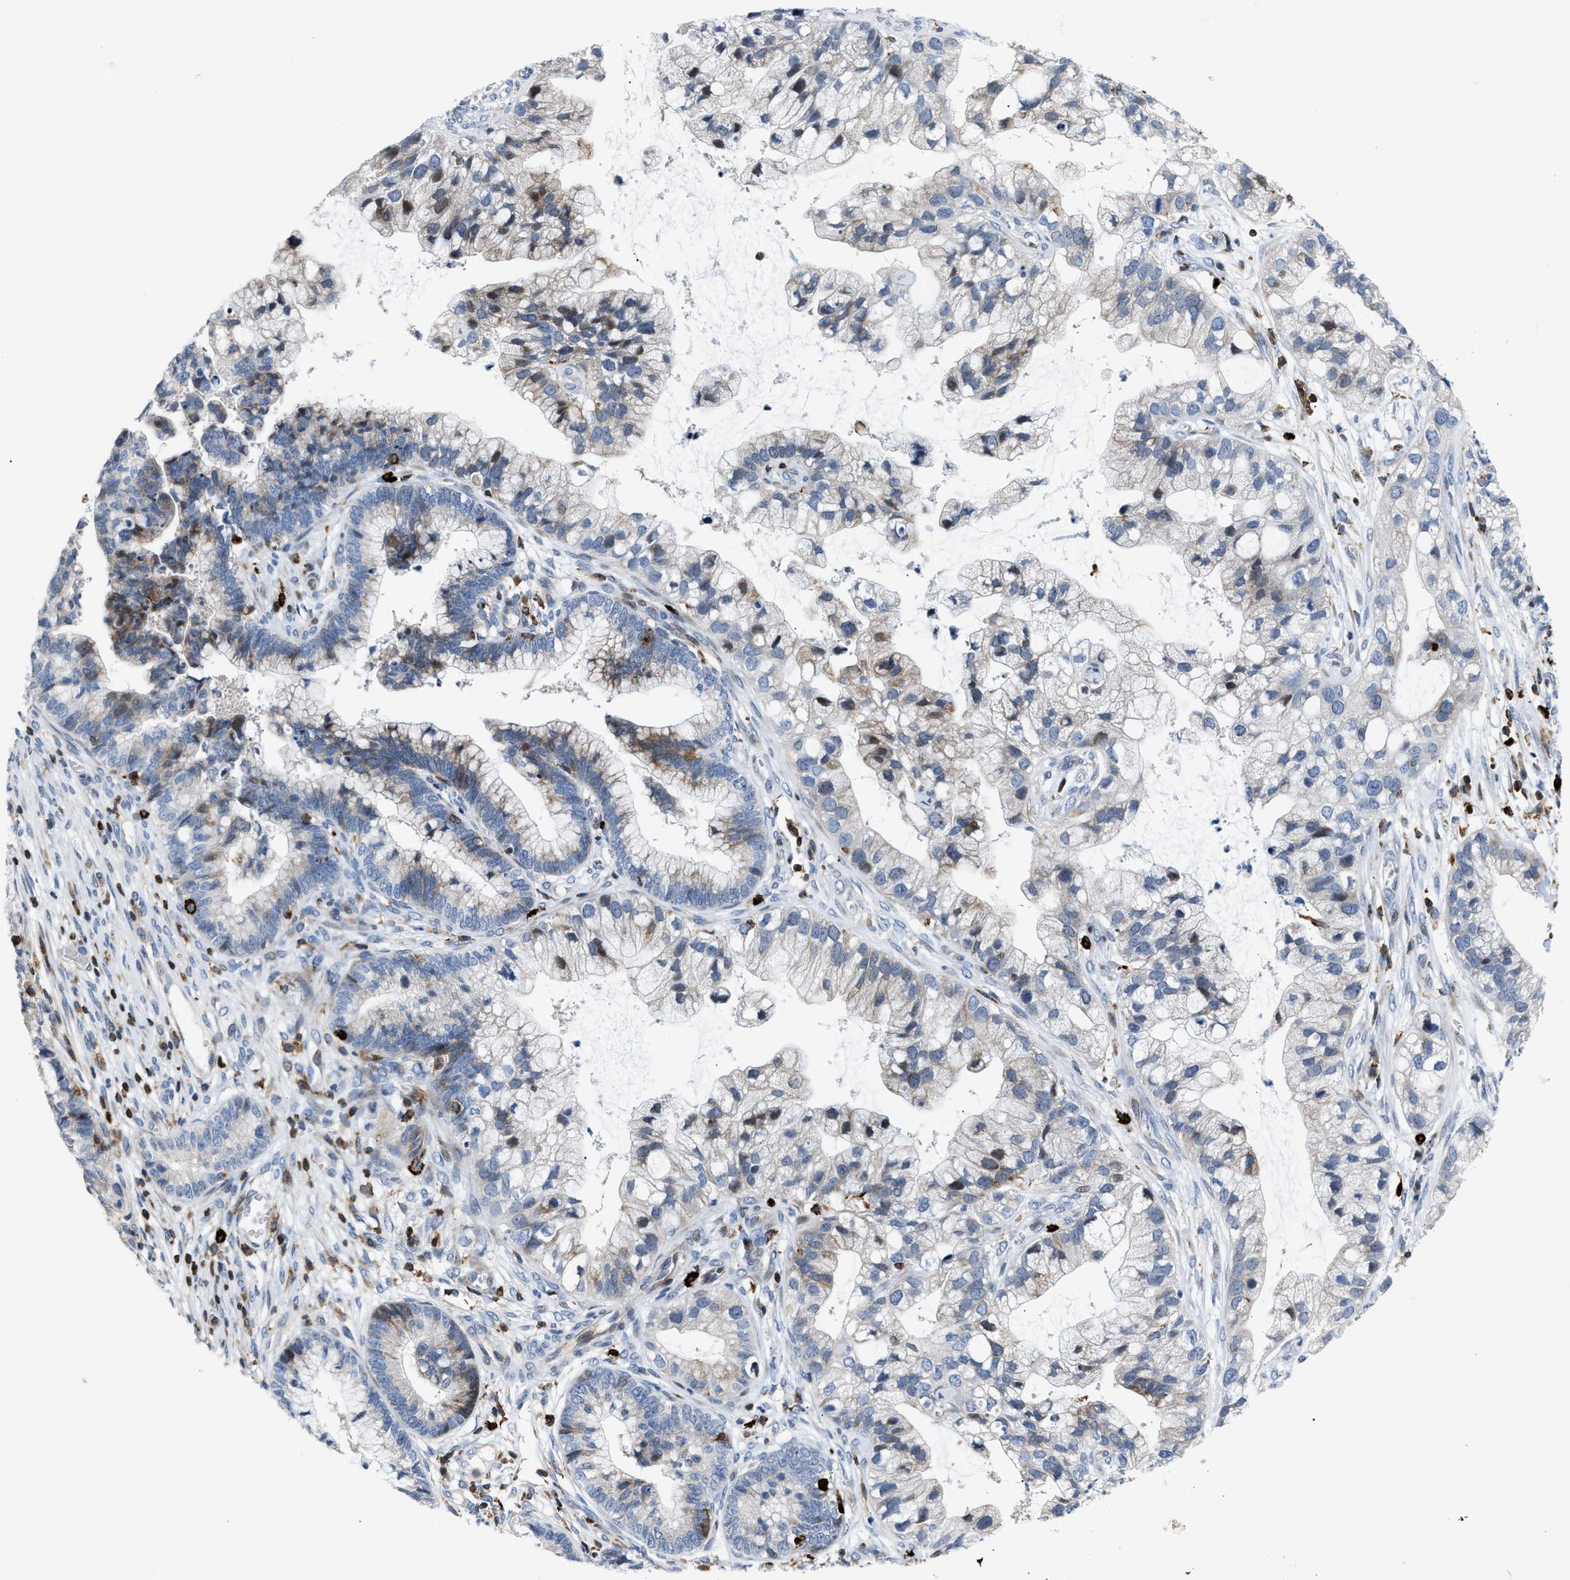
{"staining": {"intensity": "negative", "quantity": "none", "location": "none"}, "tissue": "cervical cancer", "cell_type": "Tumor cells", "image_type": "cancer", "snomed": [{"axis": "morphology", "description": "Adenocarcinoma, NOS"}, {"axis": "topography", "description": "Cervix"}], "caption": "Human cervical adenocarcinoma stained for a protein using immunohistochemistry (IHC) reveals no expression in tumor cells.", "gene": "ATP9A", "patient": {"sex": "female", "age": 44}}